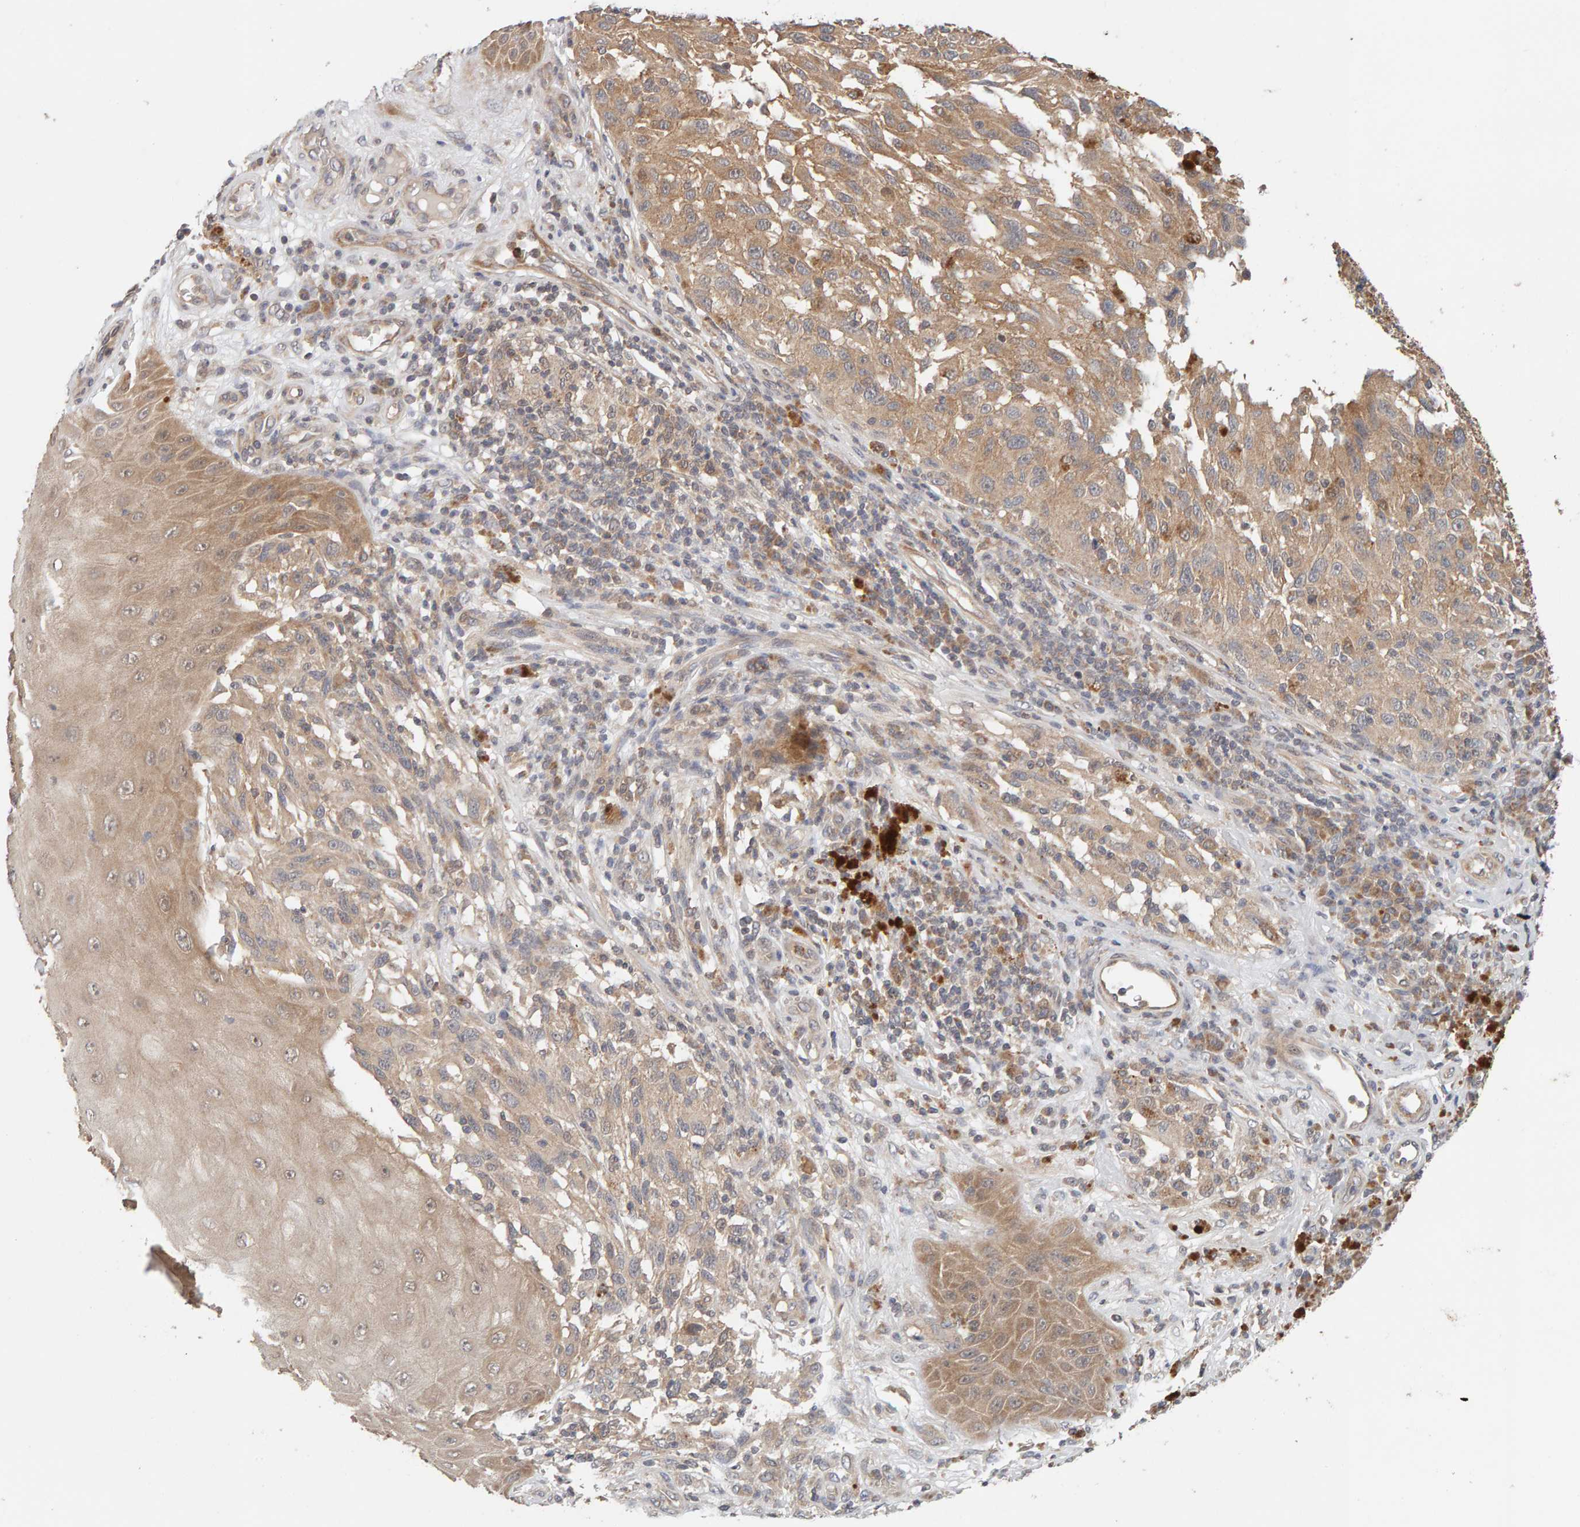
{"staining": {"intensity": "moderate", "quantity": ">75%", "location": "cytoplasmic/membranous"}, "tissue": "melanoma", "cell_type": "Tumor cells", "image_type": "cancer", "snomed": [{"axis": "morphology", "description": "Malignant melanoma, NOS"}, {"axis": "topography", "description": "Skin"}], "caption": "Tumor cells exhibit moderate cytoplasmic/membranous expression in approximately >75% of cells in melanoma.", "gene": "DNAJC7", "patient": {"sex": "female", "age": 73}}